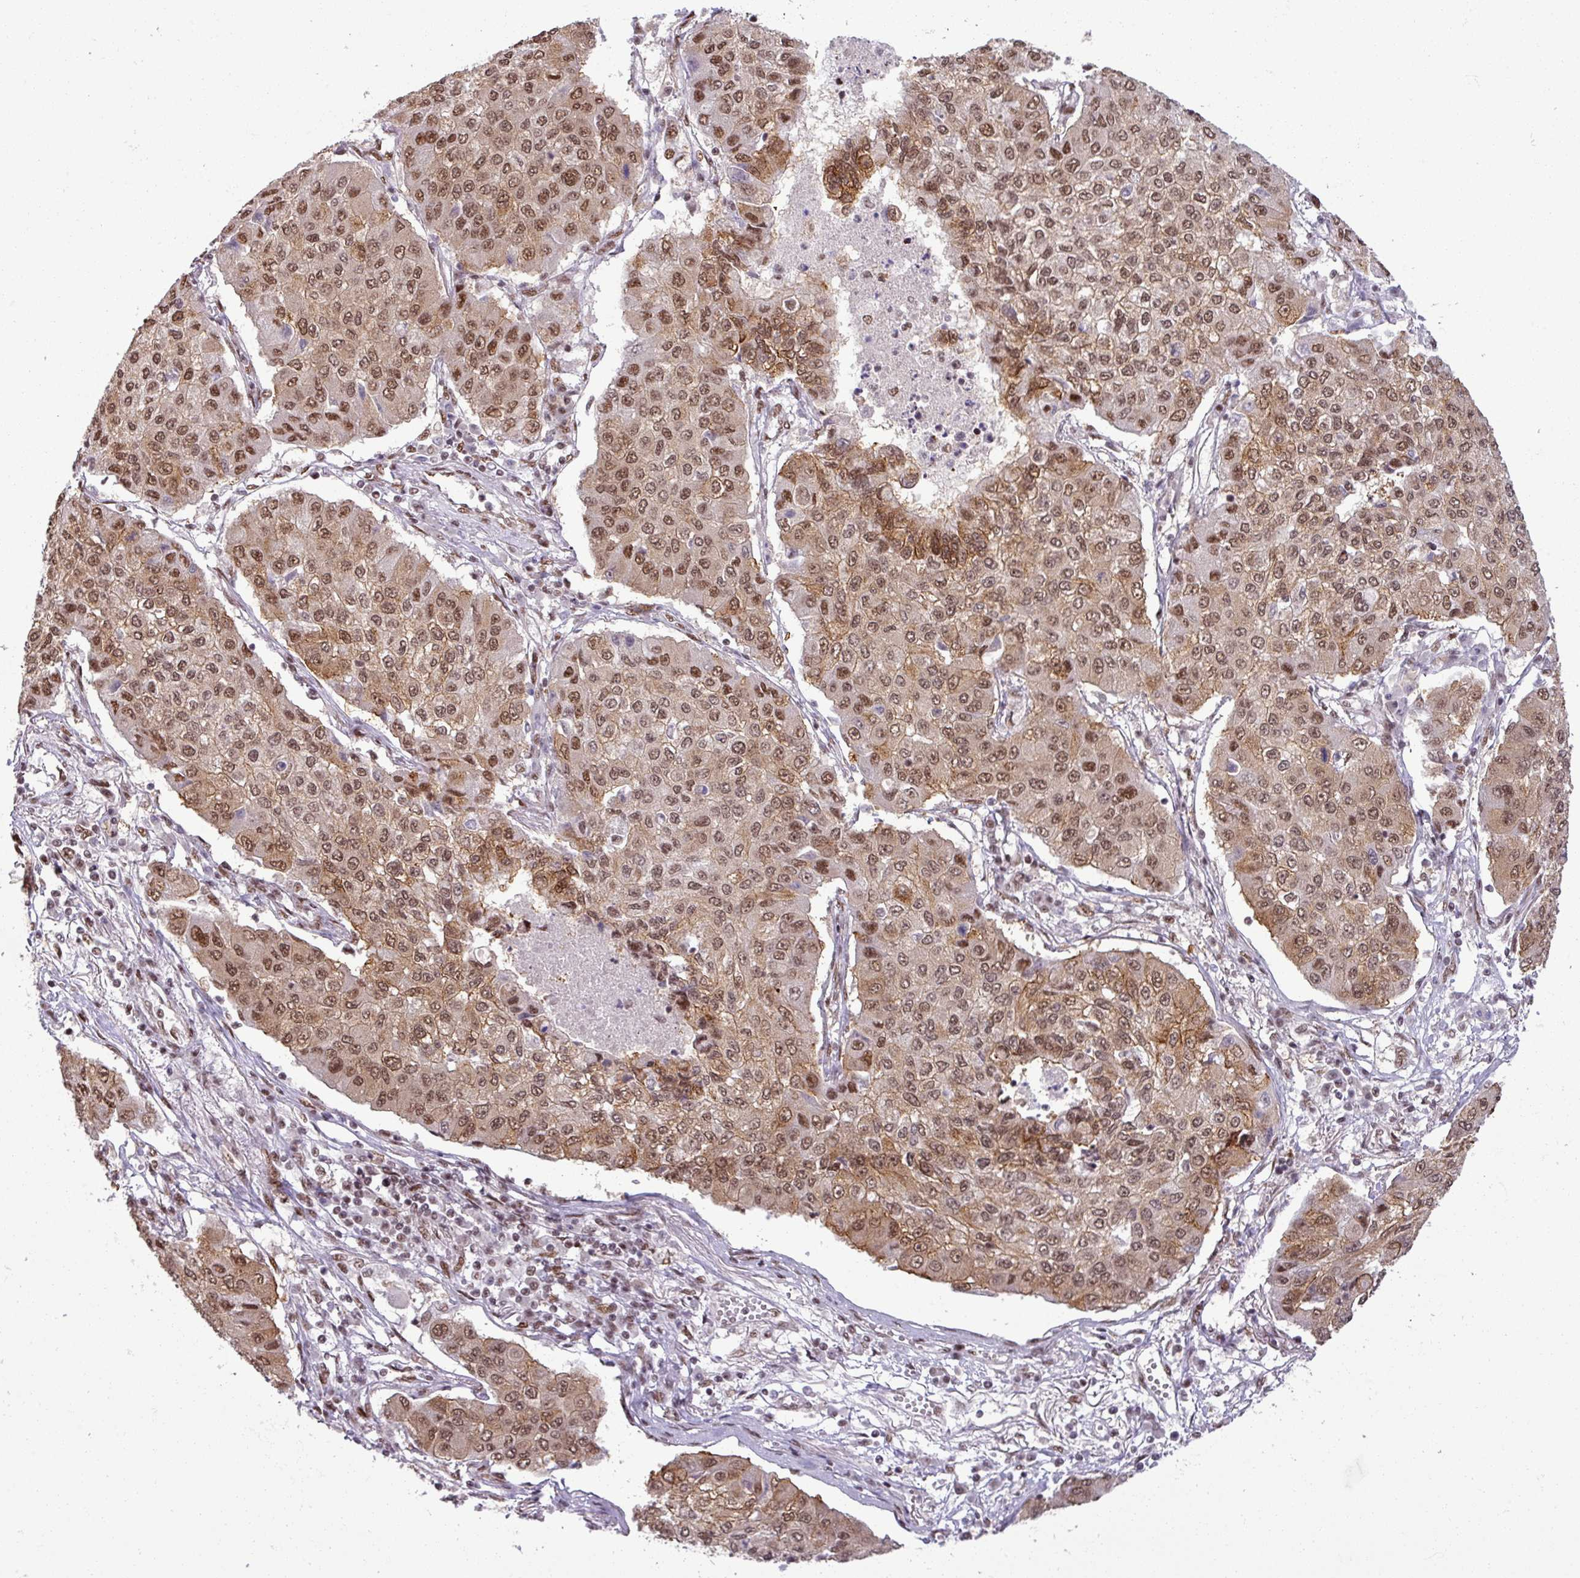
{"staining": {"intensity": "moderate", "quantity": ">75%", "location": "cytoplasmic/membranous,nuclear"}, "tissue": "lung cancer", "cell_type": "Tumor cells", "image_type": "cancer", "snomed": [{"axis": "morphology", "description": "Squamous cell carcinoma, NOS"}, {"axis": "topography", "description": "Lung"}], "caption": "Protein staining of squamous cell carcinoma (lung) tissue shows moderate cytoplasmic/membranous and nuclear staining in approximately >75% of tumor cells. The staining was performed using DAB, with brown indicating positive protein expression. Nuclei are stained blue with hematoxylin.", "gene": "PTPN20", "patient": {"sex": "male", "age": 74}}